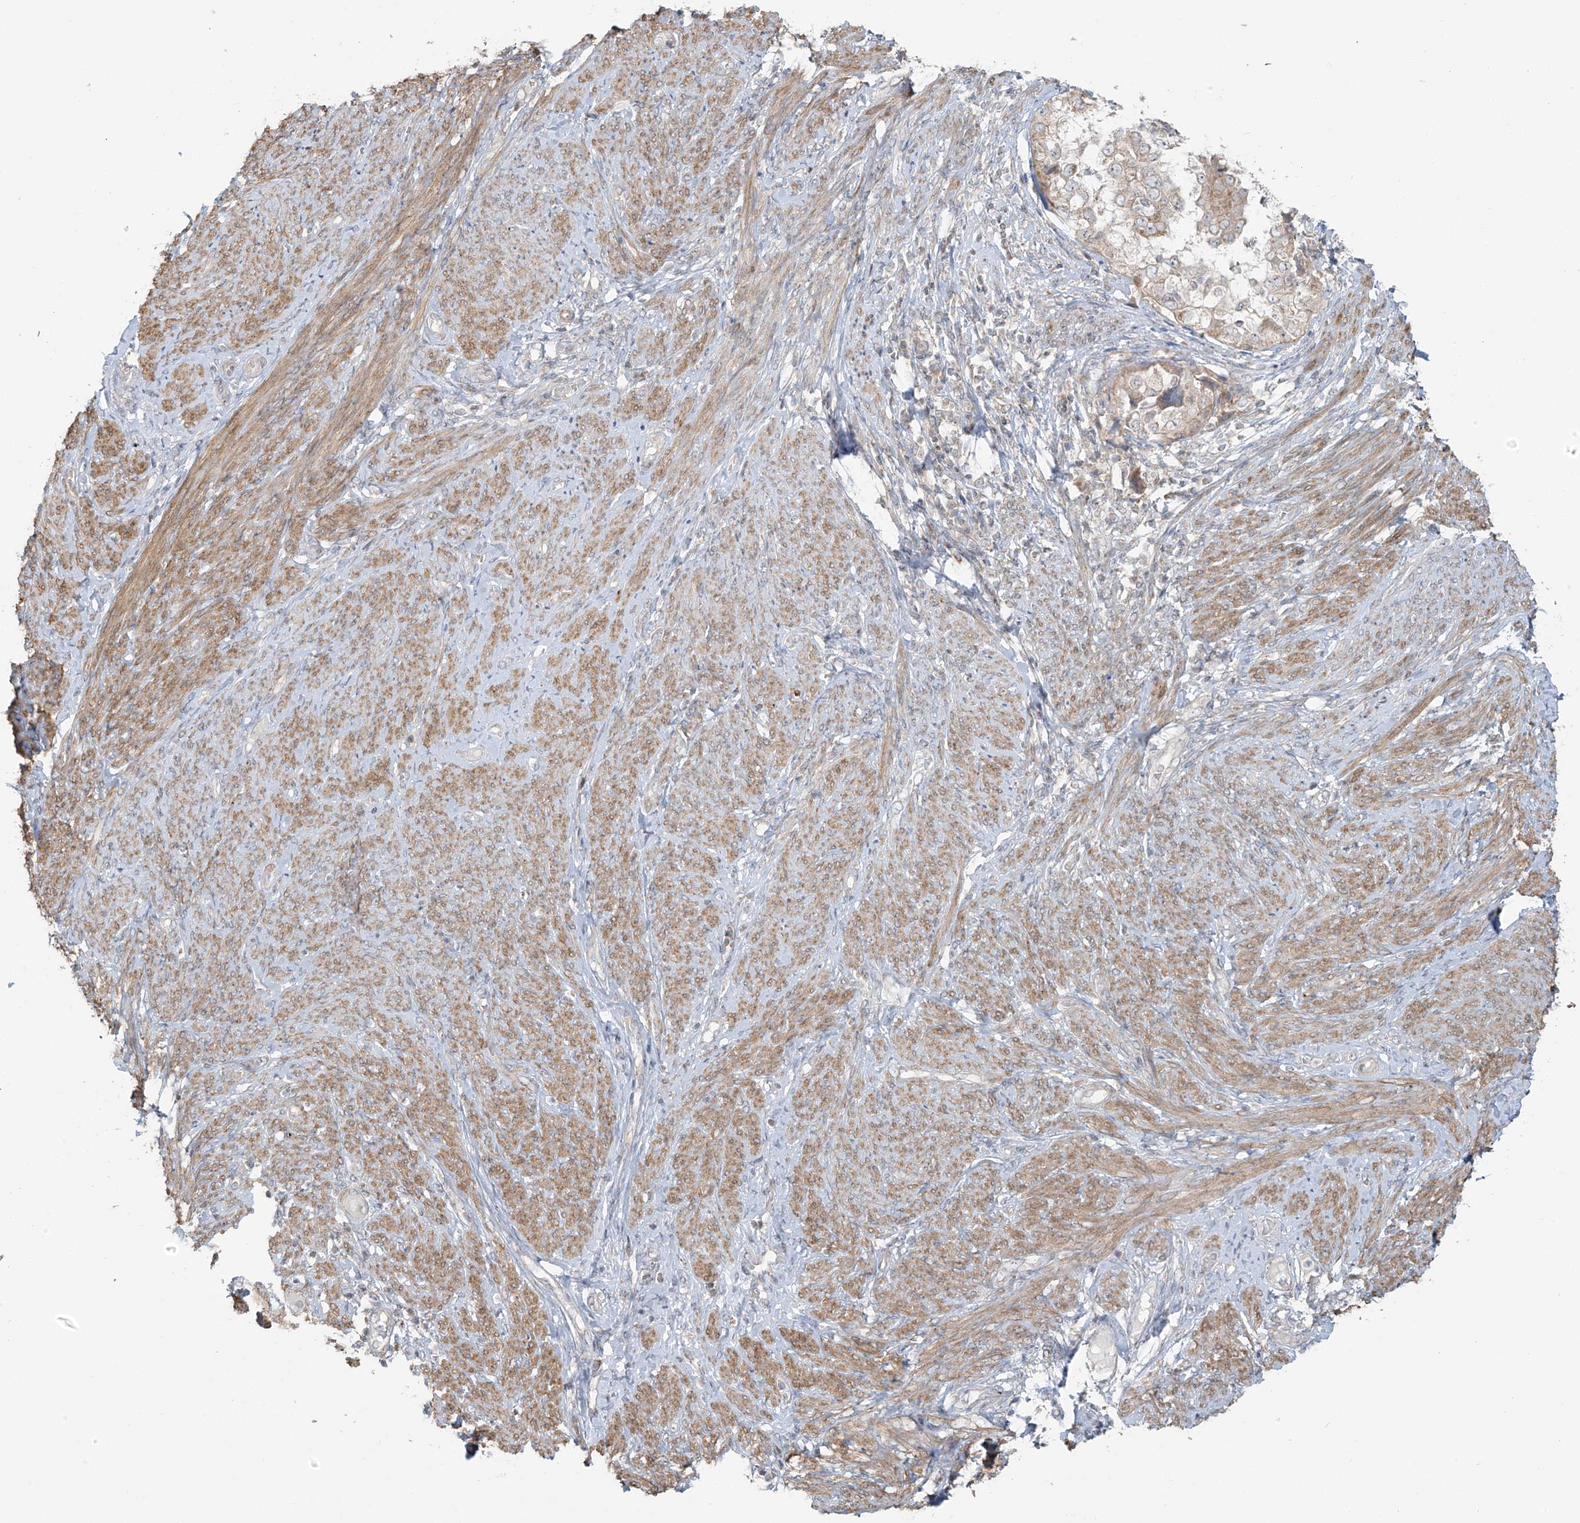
{"staining": {"intensity": "weak", "quantity": ">75%", "location": "cytoplasmic/membranous"}, "tissue": "endometrial cancer", "cell_type": "Tumor cells", "image_type": "cancer", "snomed": [{"axis": "morphology", "description": "Adenocarcinoma, NOS"}, {"axis": "topography", "description": "Endometrium"}], "caption": "Endometrial cancer tissue reveals weak cytoplasmic/membranous staining in about >75% of tumor cells, visualized by immunohistochemistry.", "gene": "HDDC2", "patient": {"sex": "female", "age": 85}}